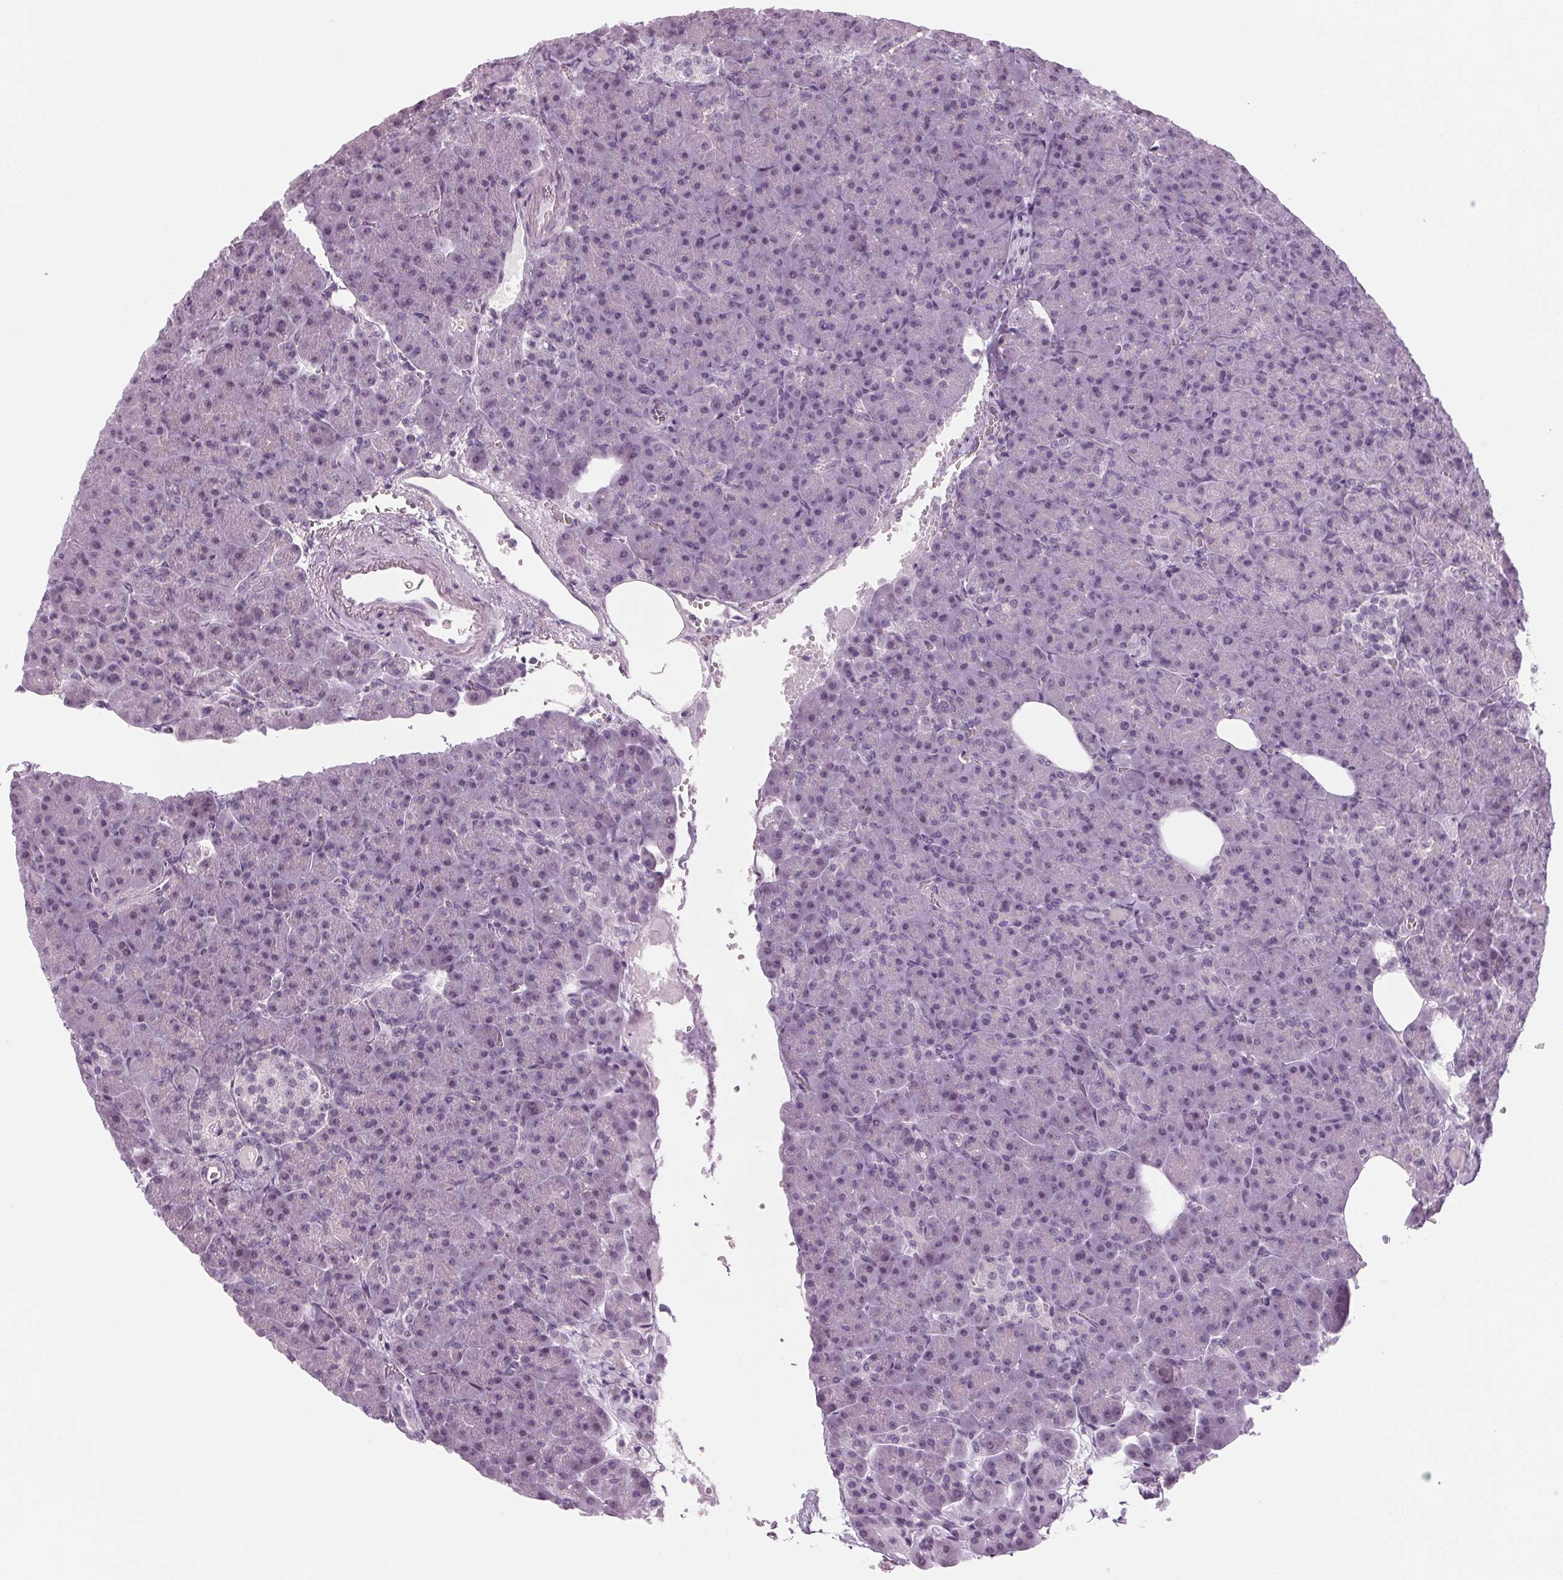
{"staining": {"intensity": "negative", "quantity": "none", "location": "none"}, "tissue": "pancreas", "cell_type": "Exocrine glandular cells", "image_type": "normal", "snomed": [{"axis": "morphology", "description": "Normal tissue, NOS"}, {"axis": "topography", "description": "Pancreas"}], "caption": "IHC photomicrograph of unremarkable pancreas: human pancreas stained with DAB (3,3'-diaminobenzidine) exhibits no significant protein expression in exocrine glandular cells. (Brightfield microscopy of DAB (3,3'-diaminobenzidine) immunohistochemistry at high magnification).", "gene": "IGF2BP1", "patient": {"sex": "female", "age": 74}}